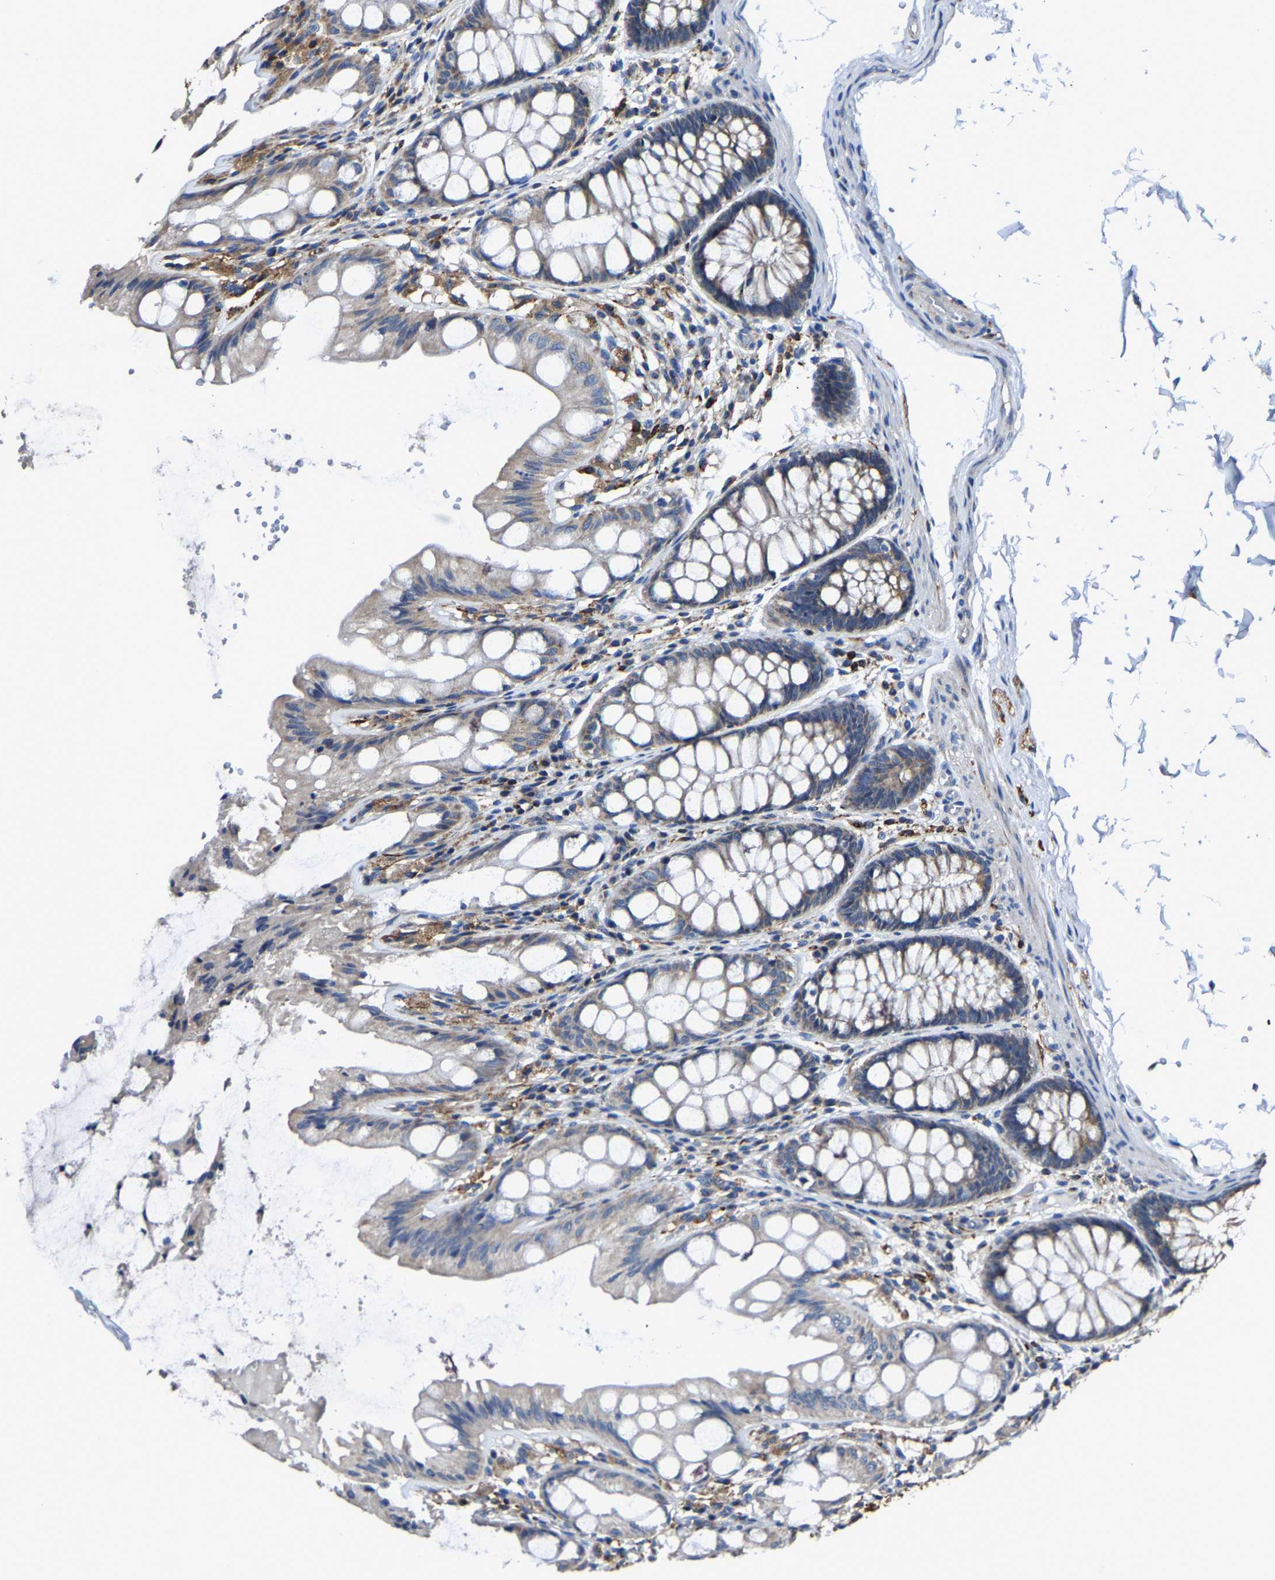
{"staining": {"intensity": "negative", "quantity": "none", "location": "none"}, "tissue": "colon", "cell_type": "Endothelial cells", "image_type": "normal", "snomed": [{"axis": "morphology", "description": "Normal tissue, NOS"}, {"axis": "topography", "description": "Colon"}], "caption": "IHC photomicrograph of unremarkable human colon stained for a protein (brown), which demonstrates no positivity in endothelial cells. (Stains: DAB IHC with hematoxylin counter stain, Microscopy: brightfield microscopy at high magnification).", "gene": "AGK", "patient": {"sex": "male", "age": 47}}